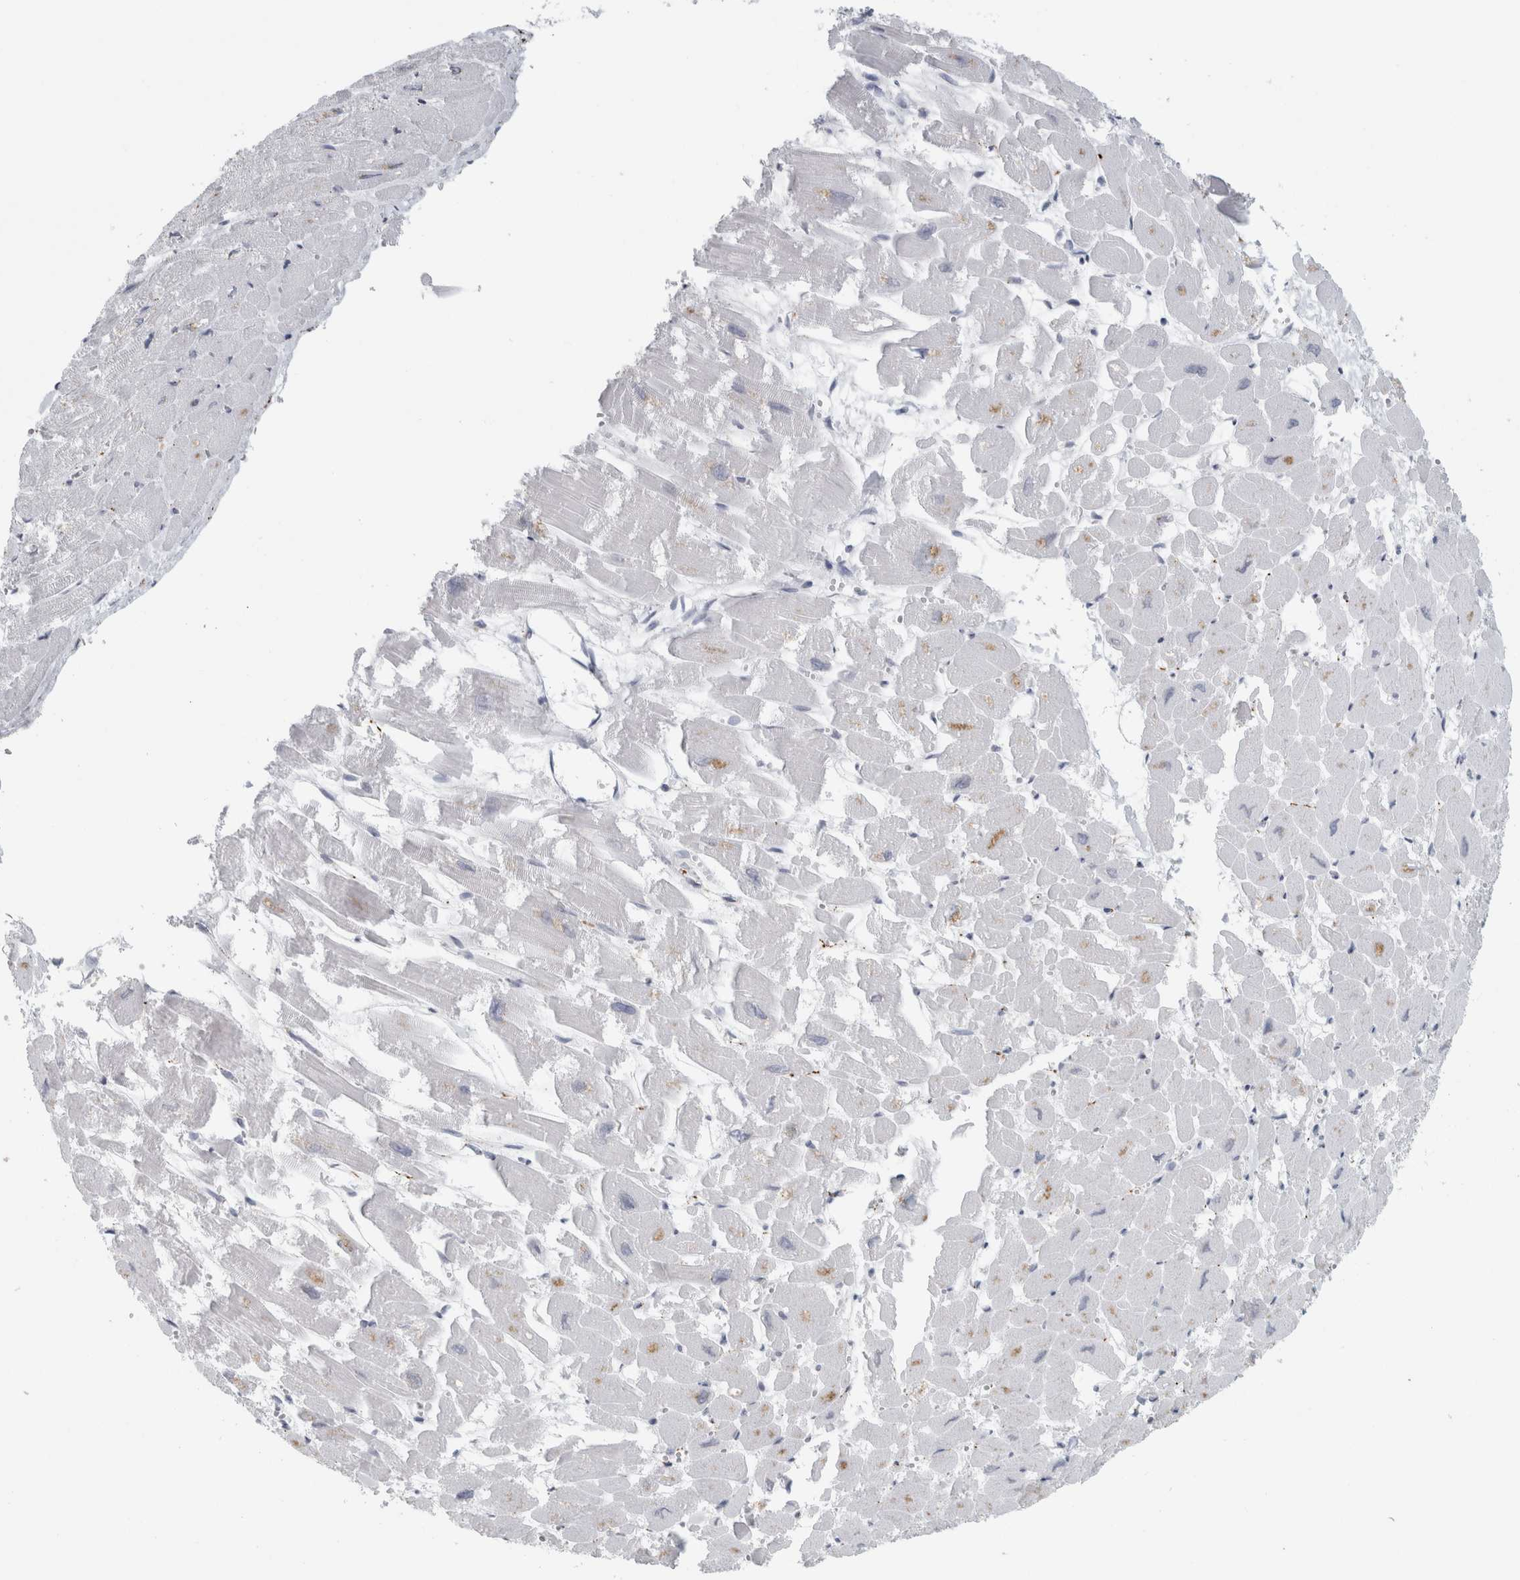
{"staining": {"intensity": "moderate", "quantity": "<25%", "location": "cytoplasmic/membranous"}, "tissue": "heart muscle", "cell_type": "Cardiomyocytes", "image_type": "normal", "snomed": [{"axis": "morphology", "description": "Normal tissue, NOS"}, {"axis": "topography", "description": "Heart"}], "caption": "Heart muscle was stained to show a protein in brown. There is low levels of moderate cytoplasmic/membranous staining in approximately <25% of cardiomyocytes.", "gene": "CPE", "patient": {"sex": "male", "age": 54}}